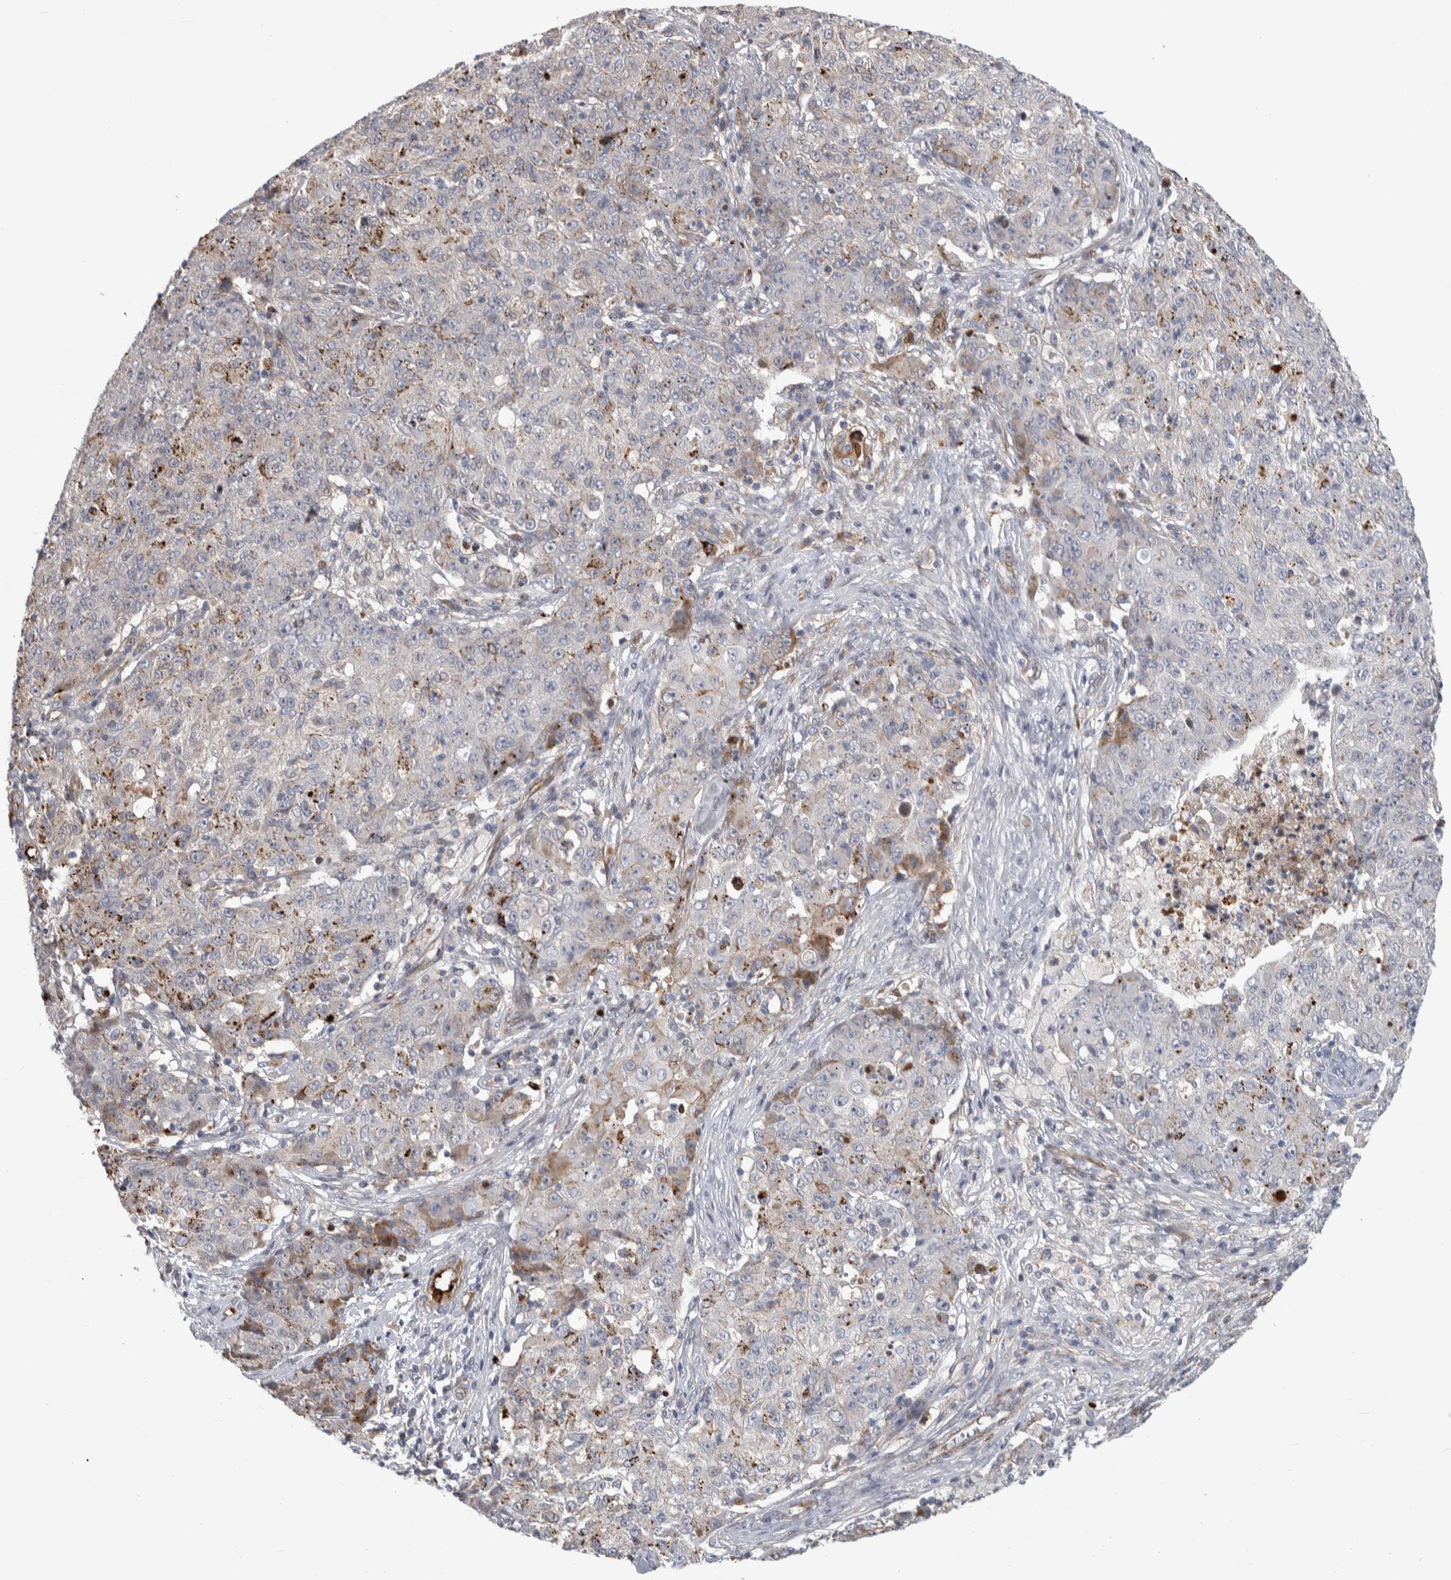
{"staining": {"intensity": "weak", "quantity": "<25%", "location": "cytoplasmic/membranous"}, "tissue": "ovarian cancer", "cell_type": "Tumor cells", "image_type": "cancer", "snomed": [{"axis": "morphology", "description": "Carcinoma, endometroid"}, {"axis": "topography", "description": "Ovary"}], "caption": "This is an immunohistochemistry photomicrograph of human ovarian cancer. There is no positivity in tumor cells.", "gene": "PSMG3", "patient": {"sex": "female", "age": 42}}